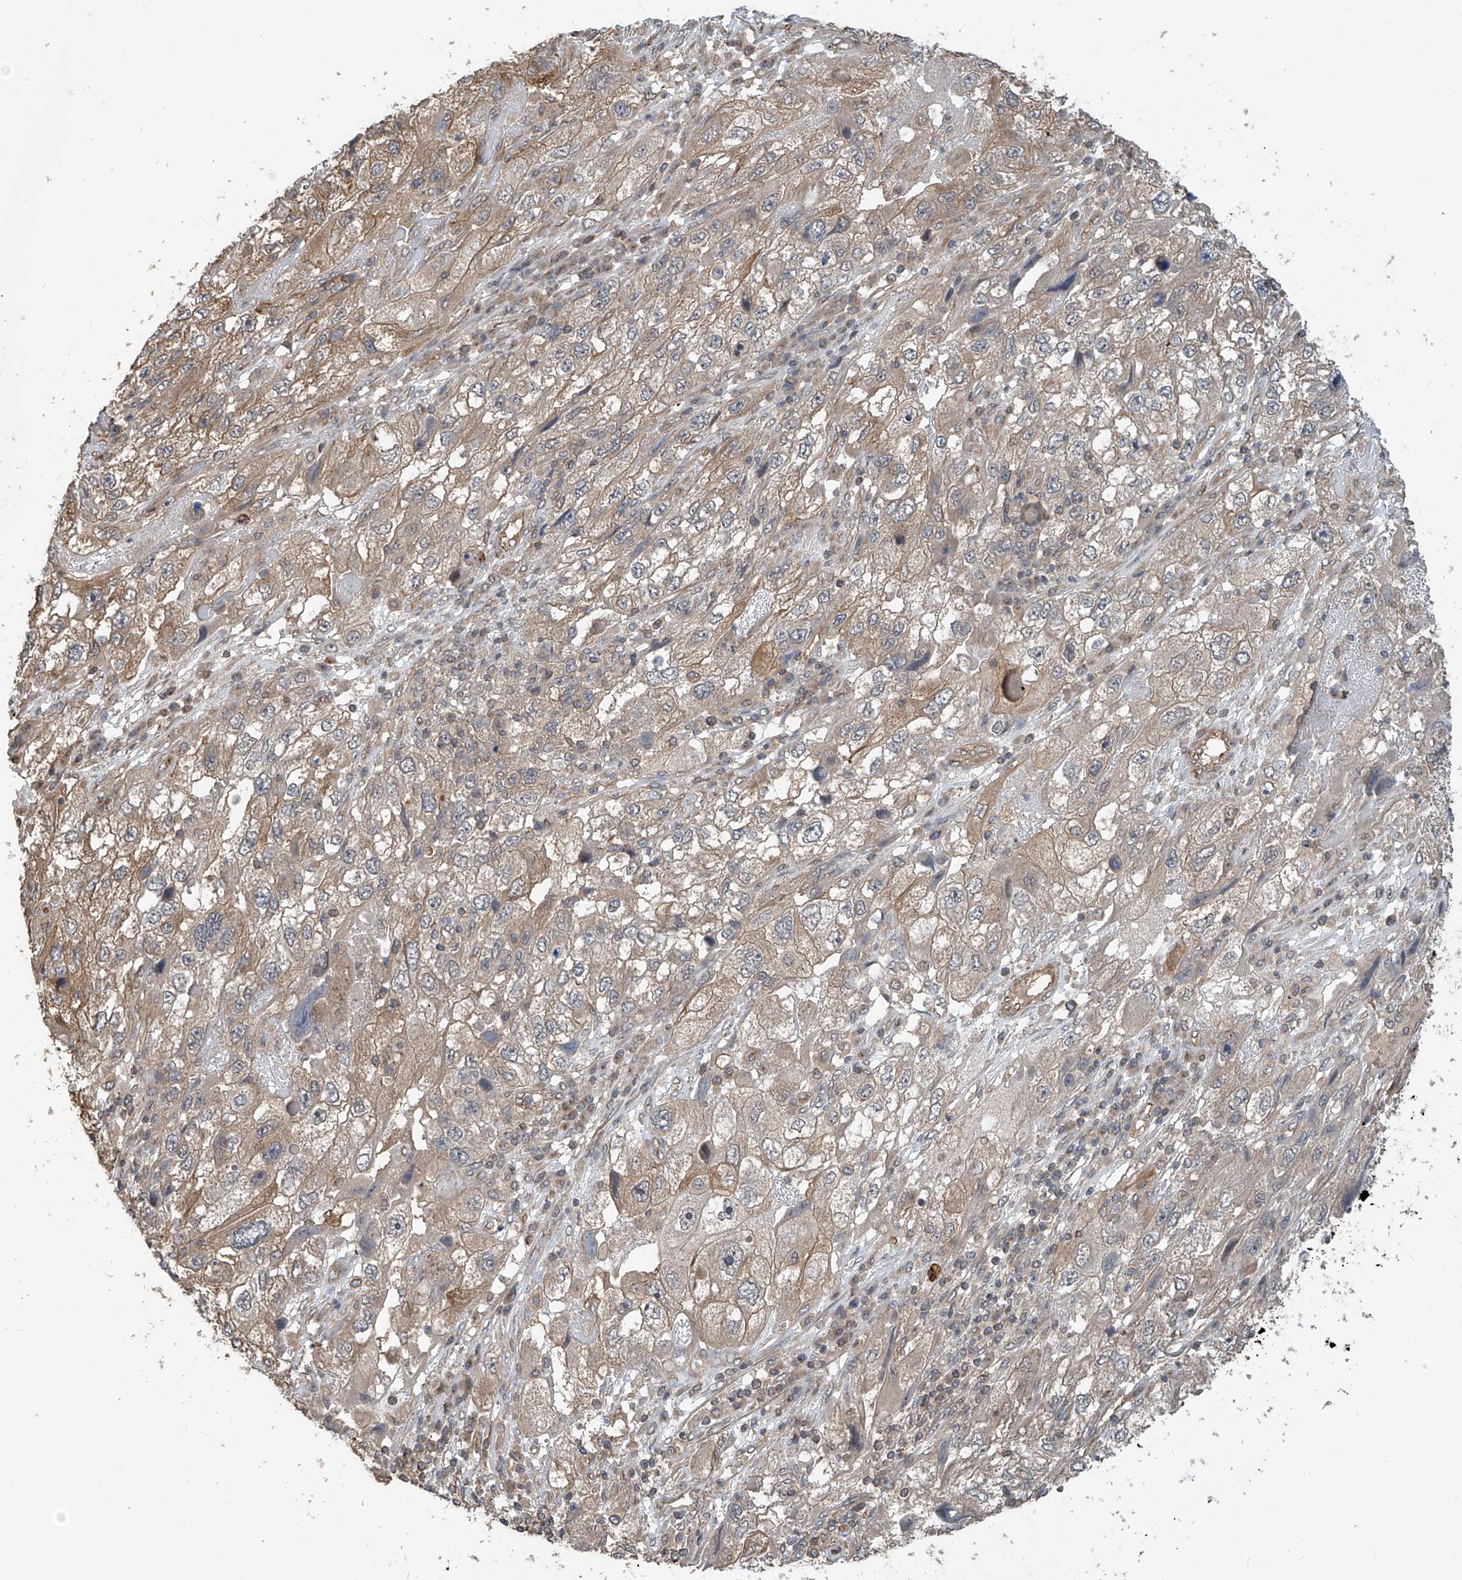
{"staining": {"intensity": "weak", "quantity": "25%-75%", "location": "cytoplasmic/membranous"}, "tissue": "endometrial cancer", "cell_type": "Tumor cells", "image_type": "cancer", "snomed": [{"axis": "morphology", "description": "Adenocarcinoma, NOS"}, {"axis": "topography", "description": "Endometrium"}], "caption": "Protein expression analysis of endometrial adenocarcinoma demonstrates weak cytoplasmic/membranous positivity in about 25%-75% of tumor cells. The protein is shown in brown color, while the nuclei are stained blue.", "gene": "RPAIN", "patient": {"sex": "female", "age": 49}}